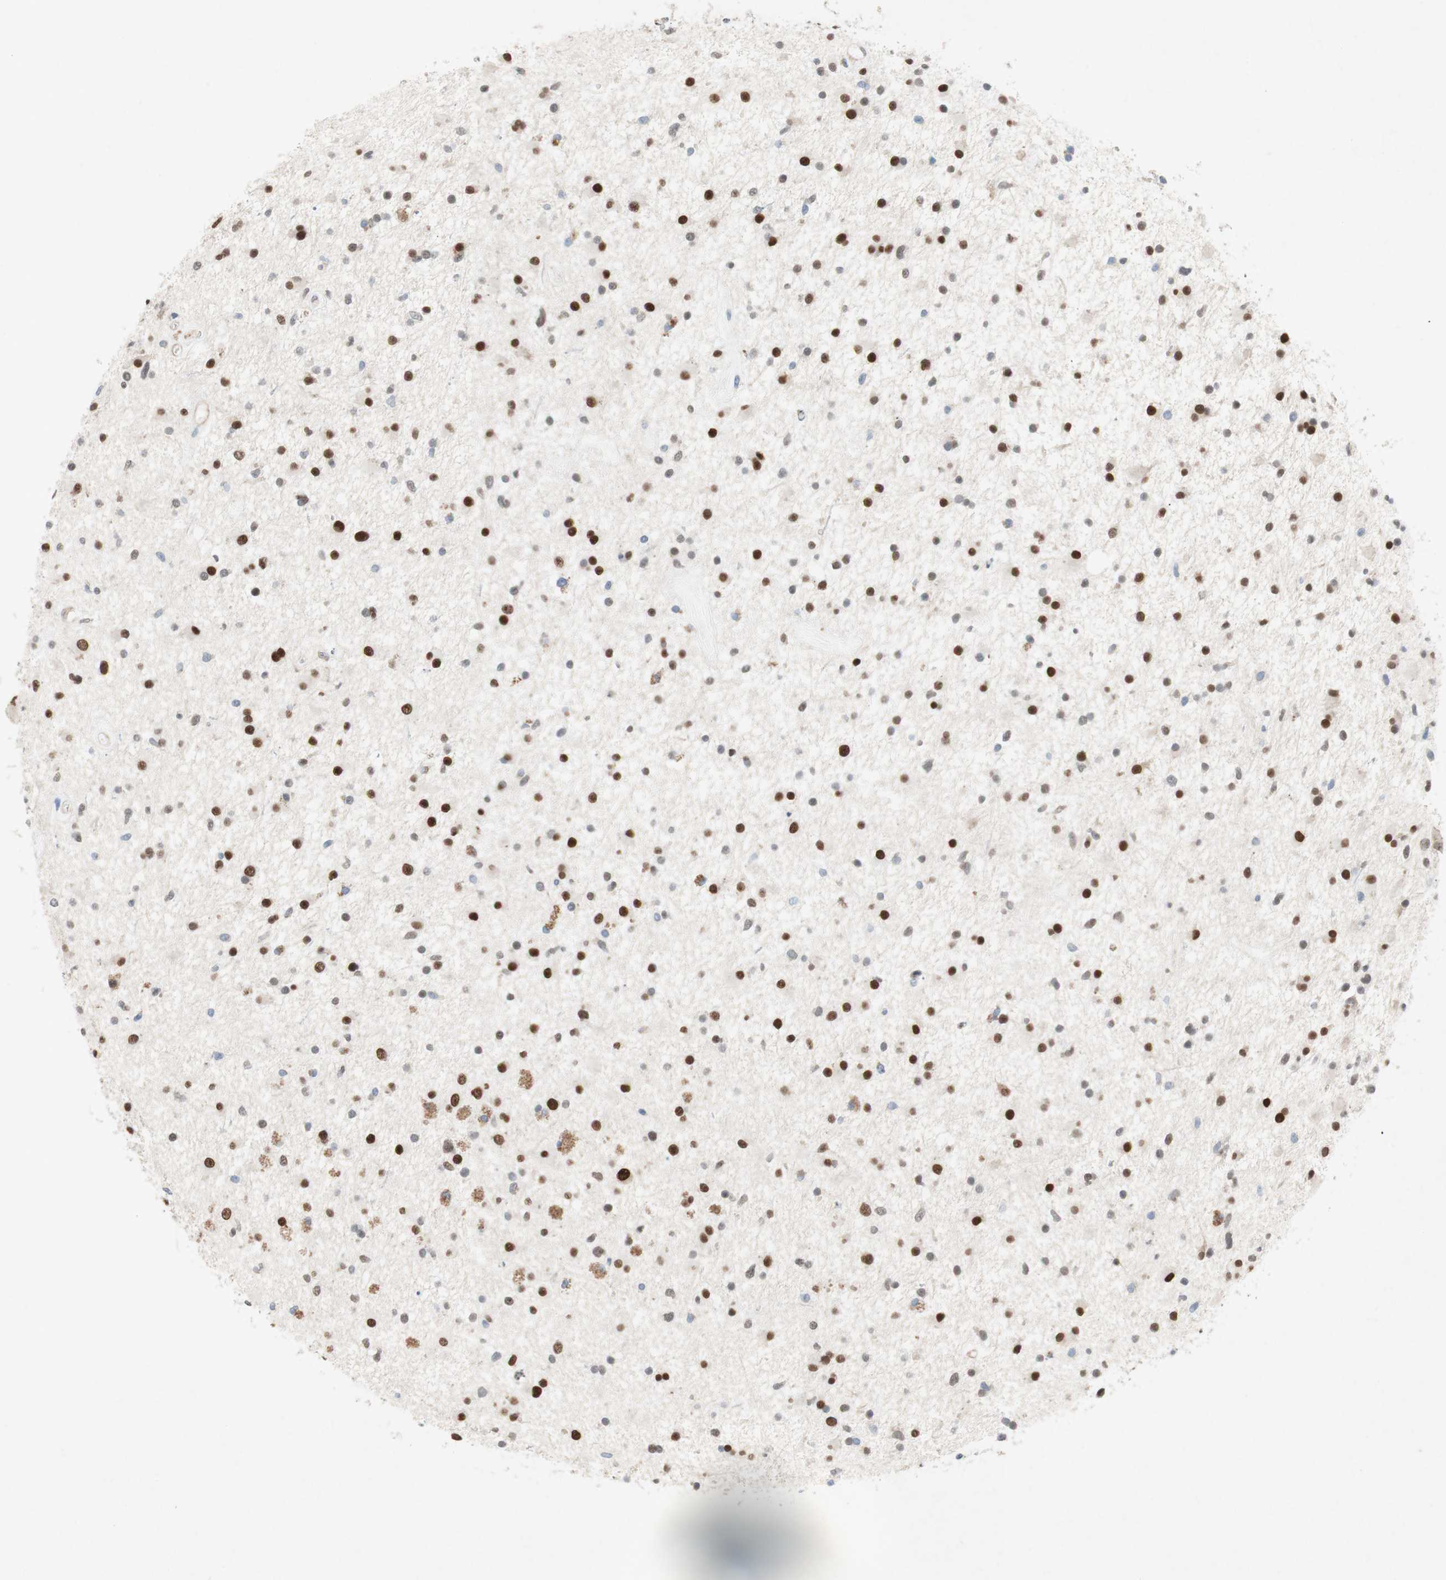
{"staining": {"intensity": "strong", "quantity": "25%-75%", "location": "nuclear"}, "tissue": "glioma", "cell_type": "Tumor cells", "image_type": "cancer", "snomed": [{"axis": "morphology", "description": "Glioma, malignant, High grade"}, {"axis": "topography", "description": "Brain"}], "caption": "Glioma stained with a brown dye exhibits strong nuclear positive staining in approximately 25%-75% of tumor cells.", "gene": "ARNT2", "patient": {"sex": "male", "age": 33}}